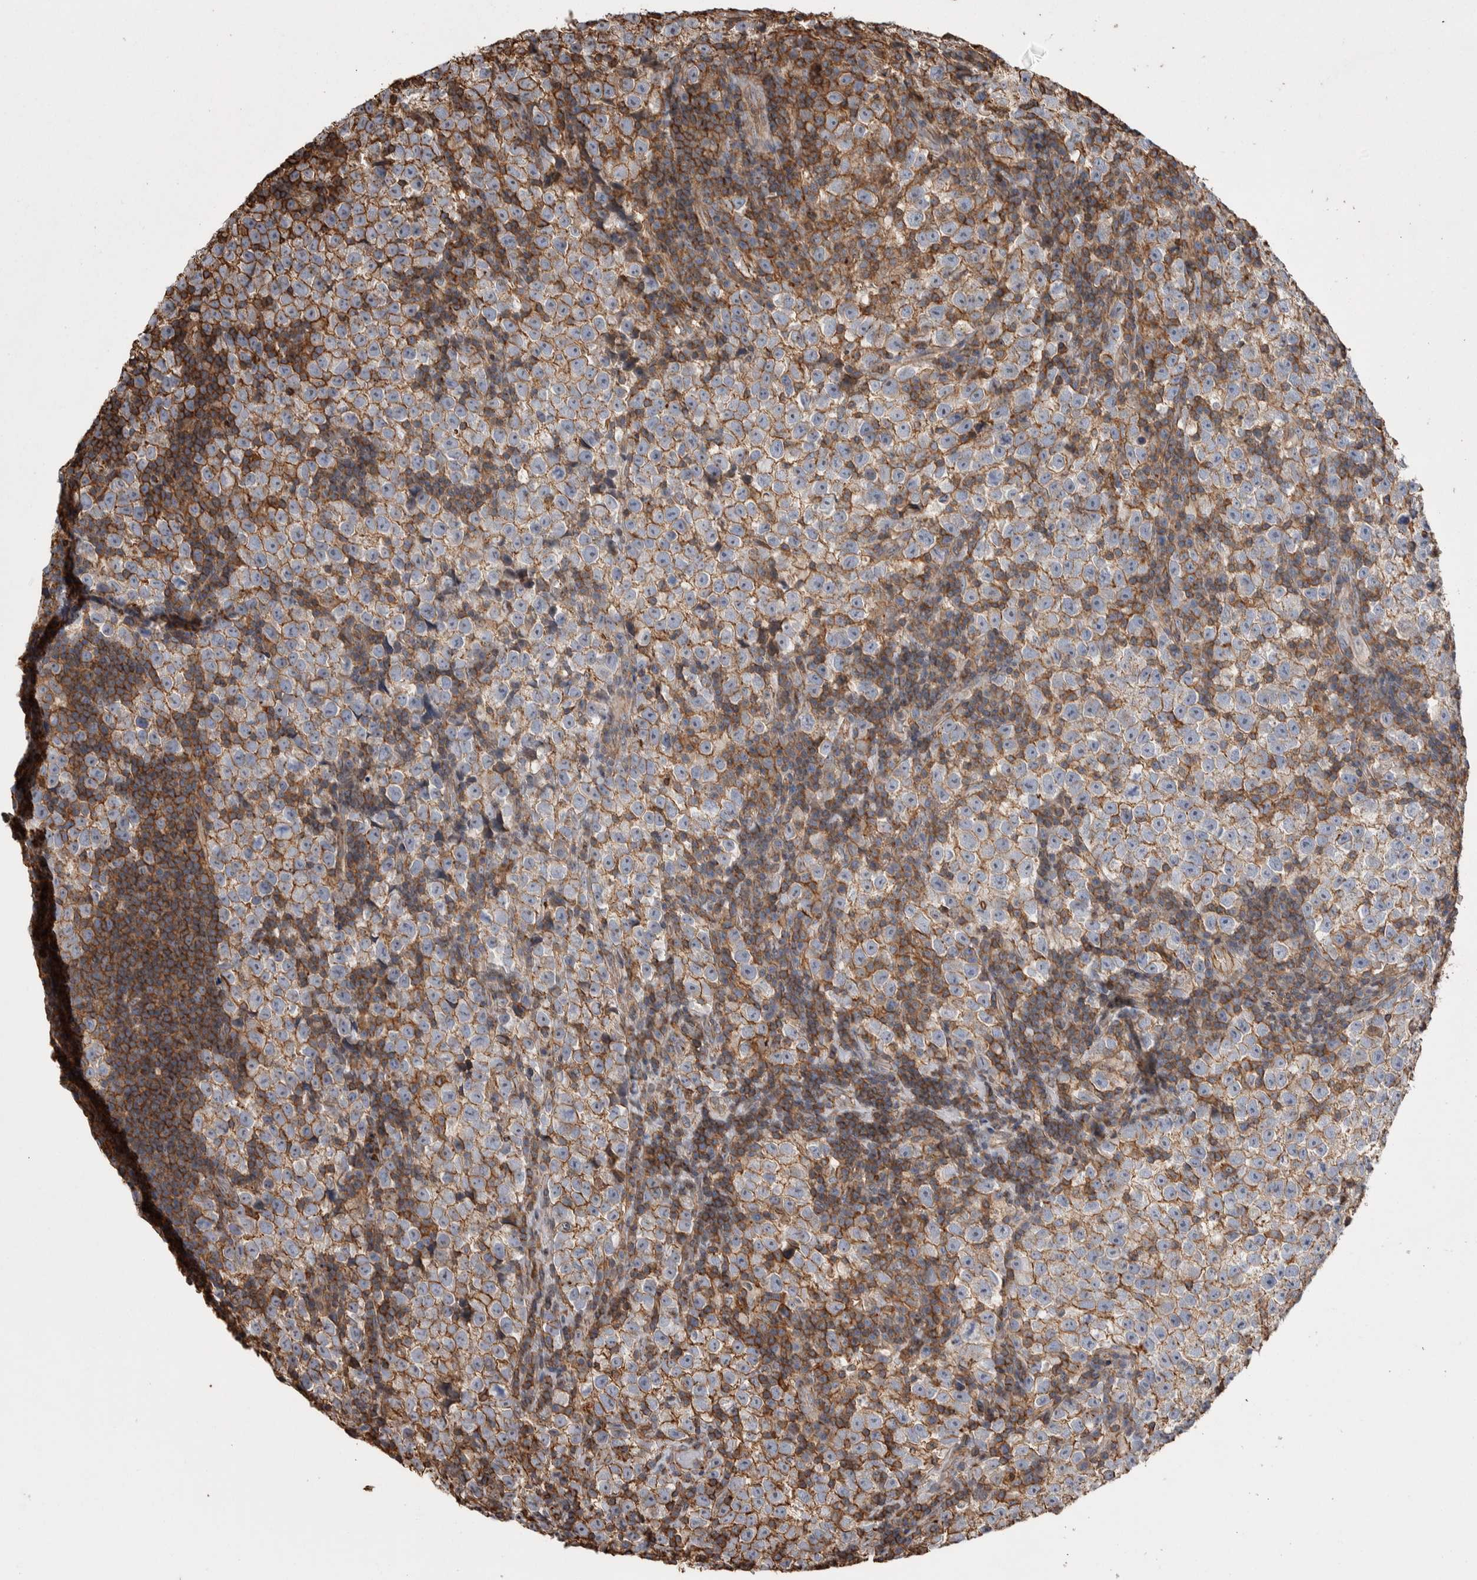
{"staining": {"intensity": "weak", "quantity": ">75%", "location": "cytoplasmic/membranous"}, "tissue": "testis cancer", "cell_type": "Tumor cells", "image_type": "cancer", "snomed": [{"axis": "morphology", "description": "Normal tissue, NOS"}, {"axis": "morphology", "description": "Seminoma, NOS"}, {"axis": "topography", "description": "Testis"}], "caption": "An image of human testis cancer stained for a protein reveals weak cytoplasmic/membranous brown staining in tumor cells.", "gene": "ENPP2", "patient": {"sex": "male", "age": 43}}